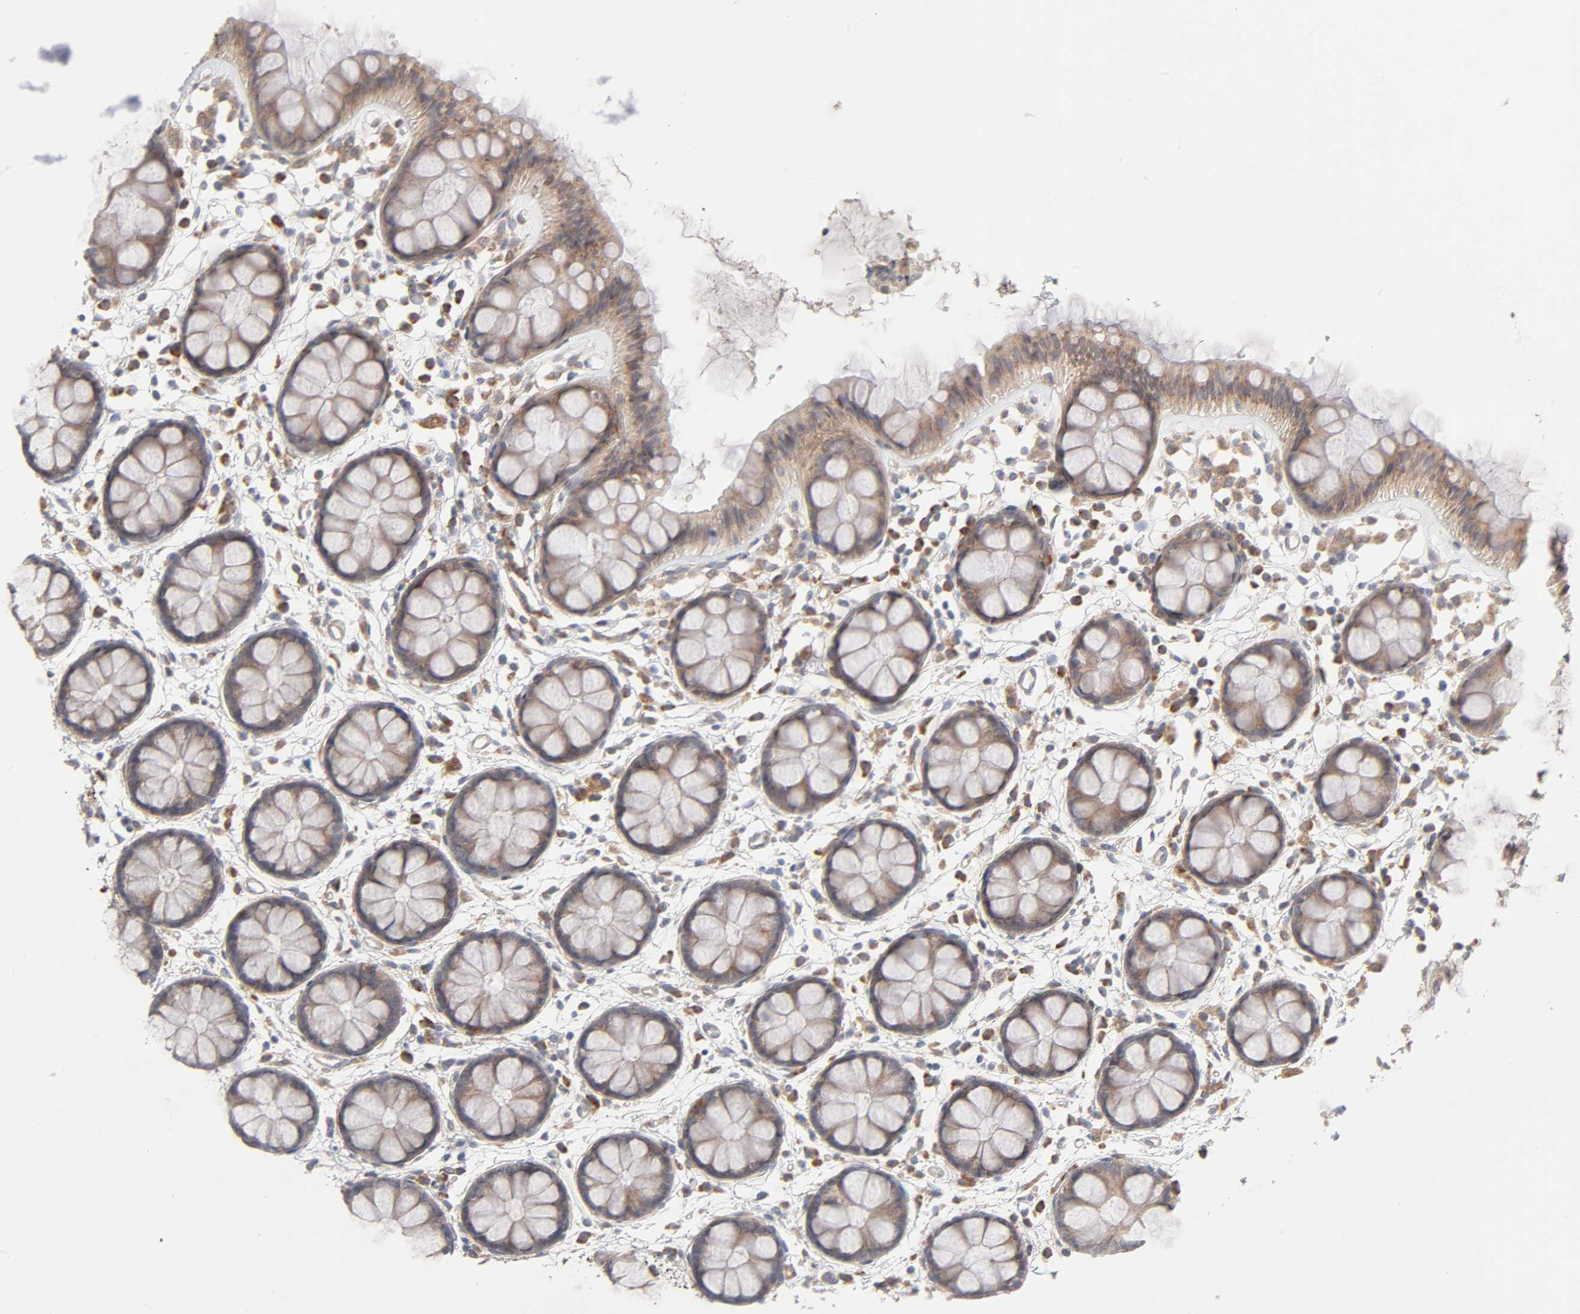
{"staining": {"intensity": "weak", "quantity": ">75%", "location": "cytoplasmic/membranous"}, "tissue": "rectum", "cell_type": "Glandular cells", "image_type": "normal", "snomed": [{"axis": "morphology", "description": "Normal tissue, NOS"}, {"axis": "topography", "description": "Rectum"}], "caption": "Glandular cells demonstrate weak cytoplasmic/membranous expression in about >75% of cells in benign rectum. The protein is stained brown, and the nuclei are stained in blue (DAB IHC with brightfield microscopy, high magnification).", "gene": "IL4R", "patient": {"sex": "female", "age": 66}}